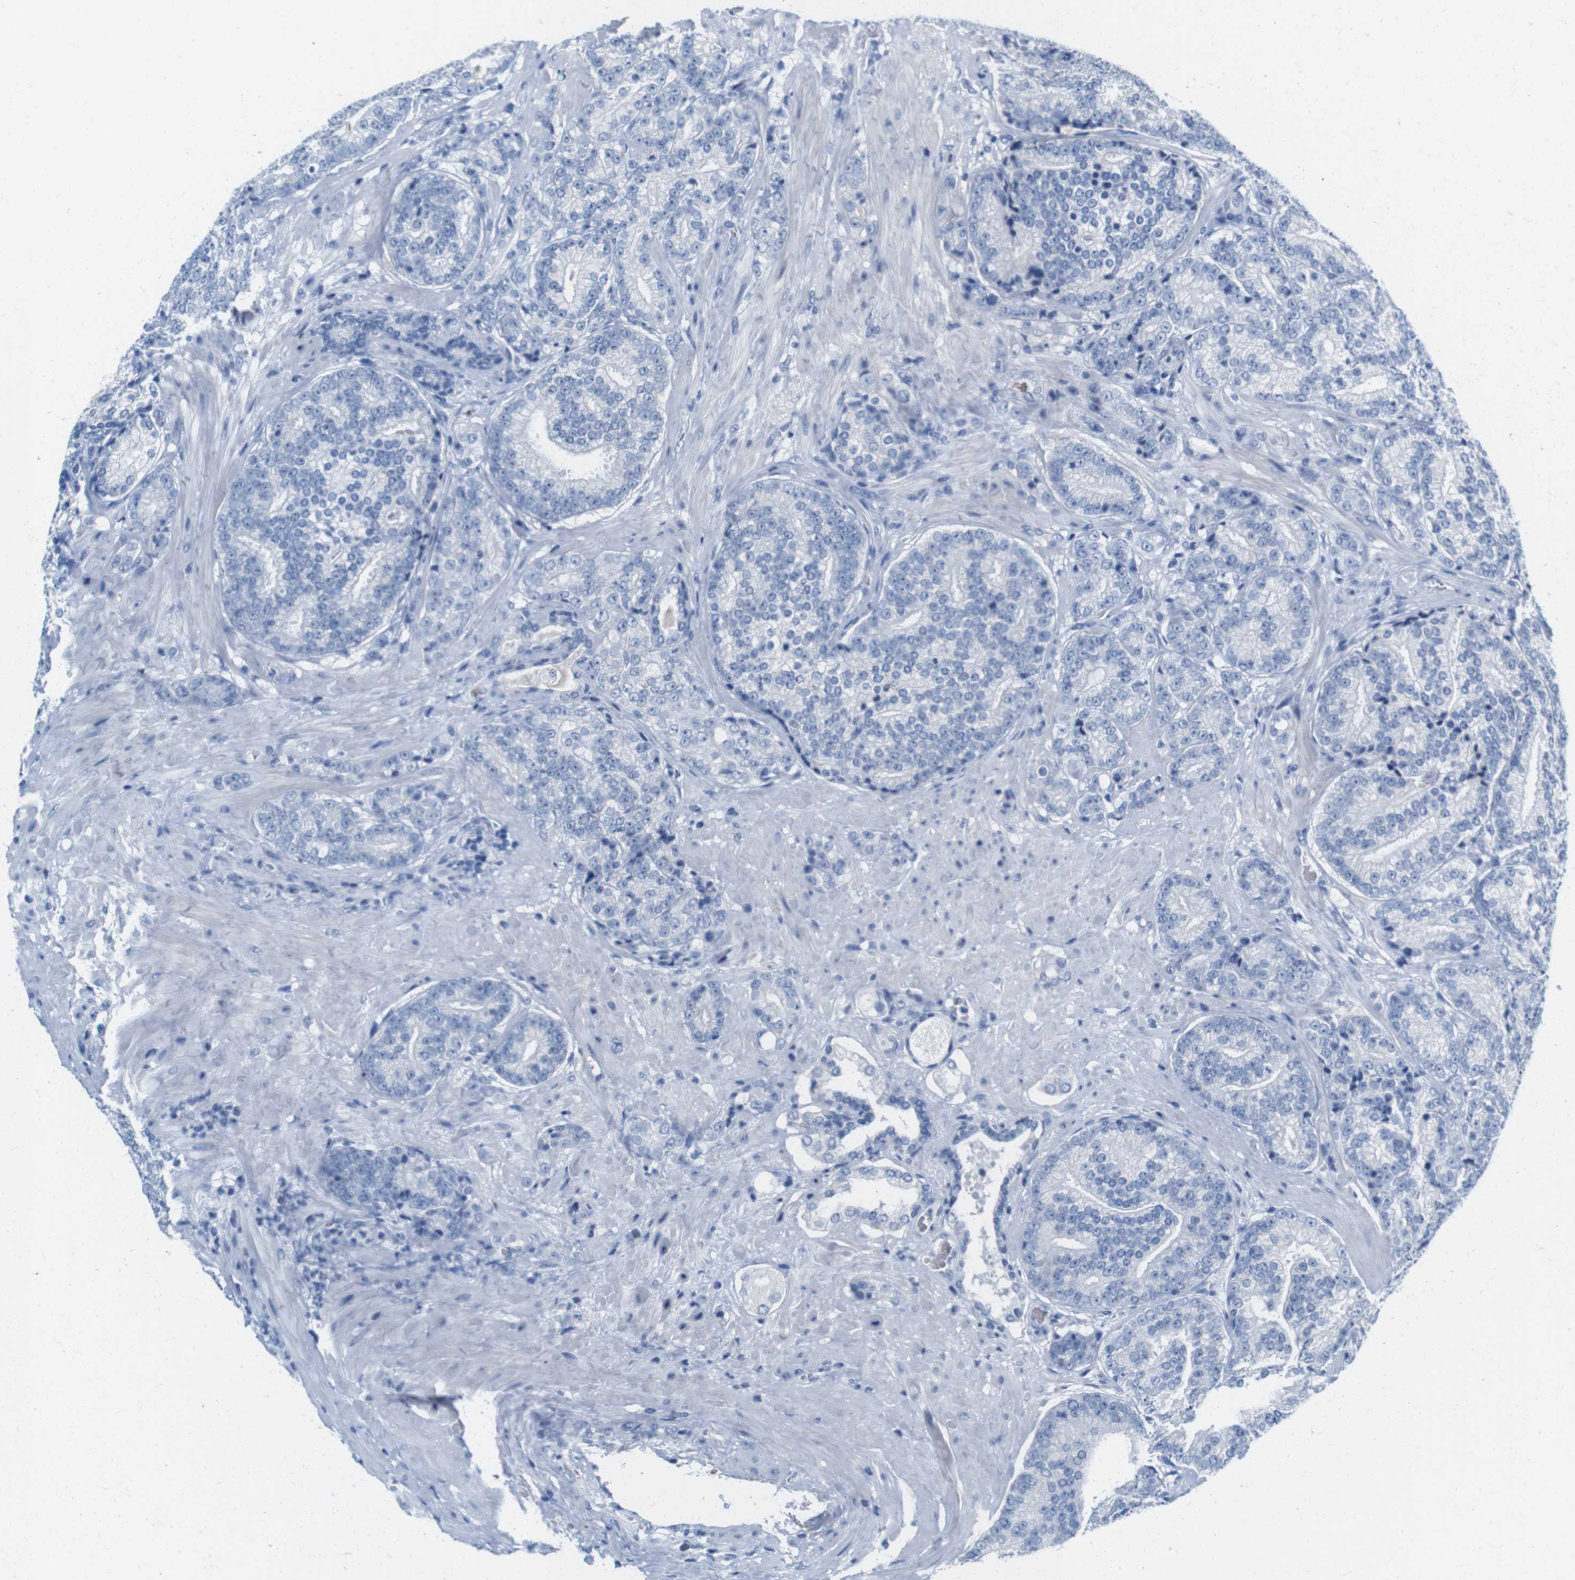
{"staining": {"intensity": "negative", "quantity": "none", "location": "none"}, "tissue": "prostate cancer", "cell_type": "Tumor cells", "image_type": "cancer", "snomed": [{"axis": "morphology", "description": "Adenocarcinoma, High grade"}, {"axis": "topography", "description": "Prostate"}], "caption": "High-grade adenocarcinoma (prostate) was stained to show a protein in brown. There is no significant expression in tumor cells.", "gene": "IGSF8", "patient": {"sex": "male", "age": 61}}